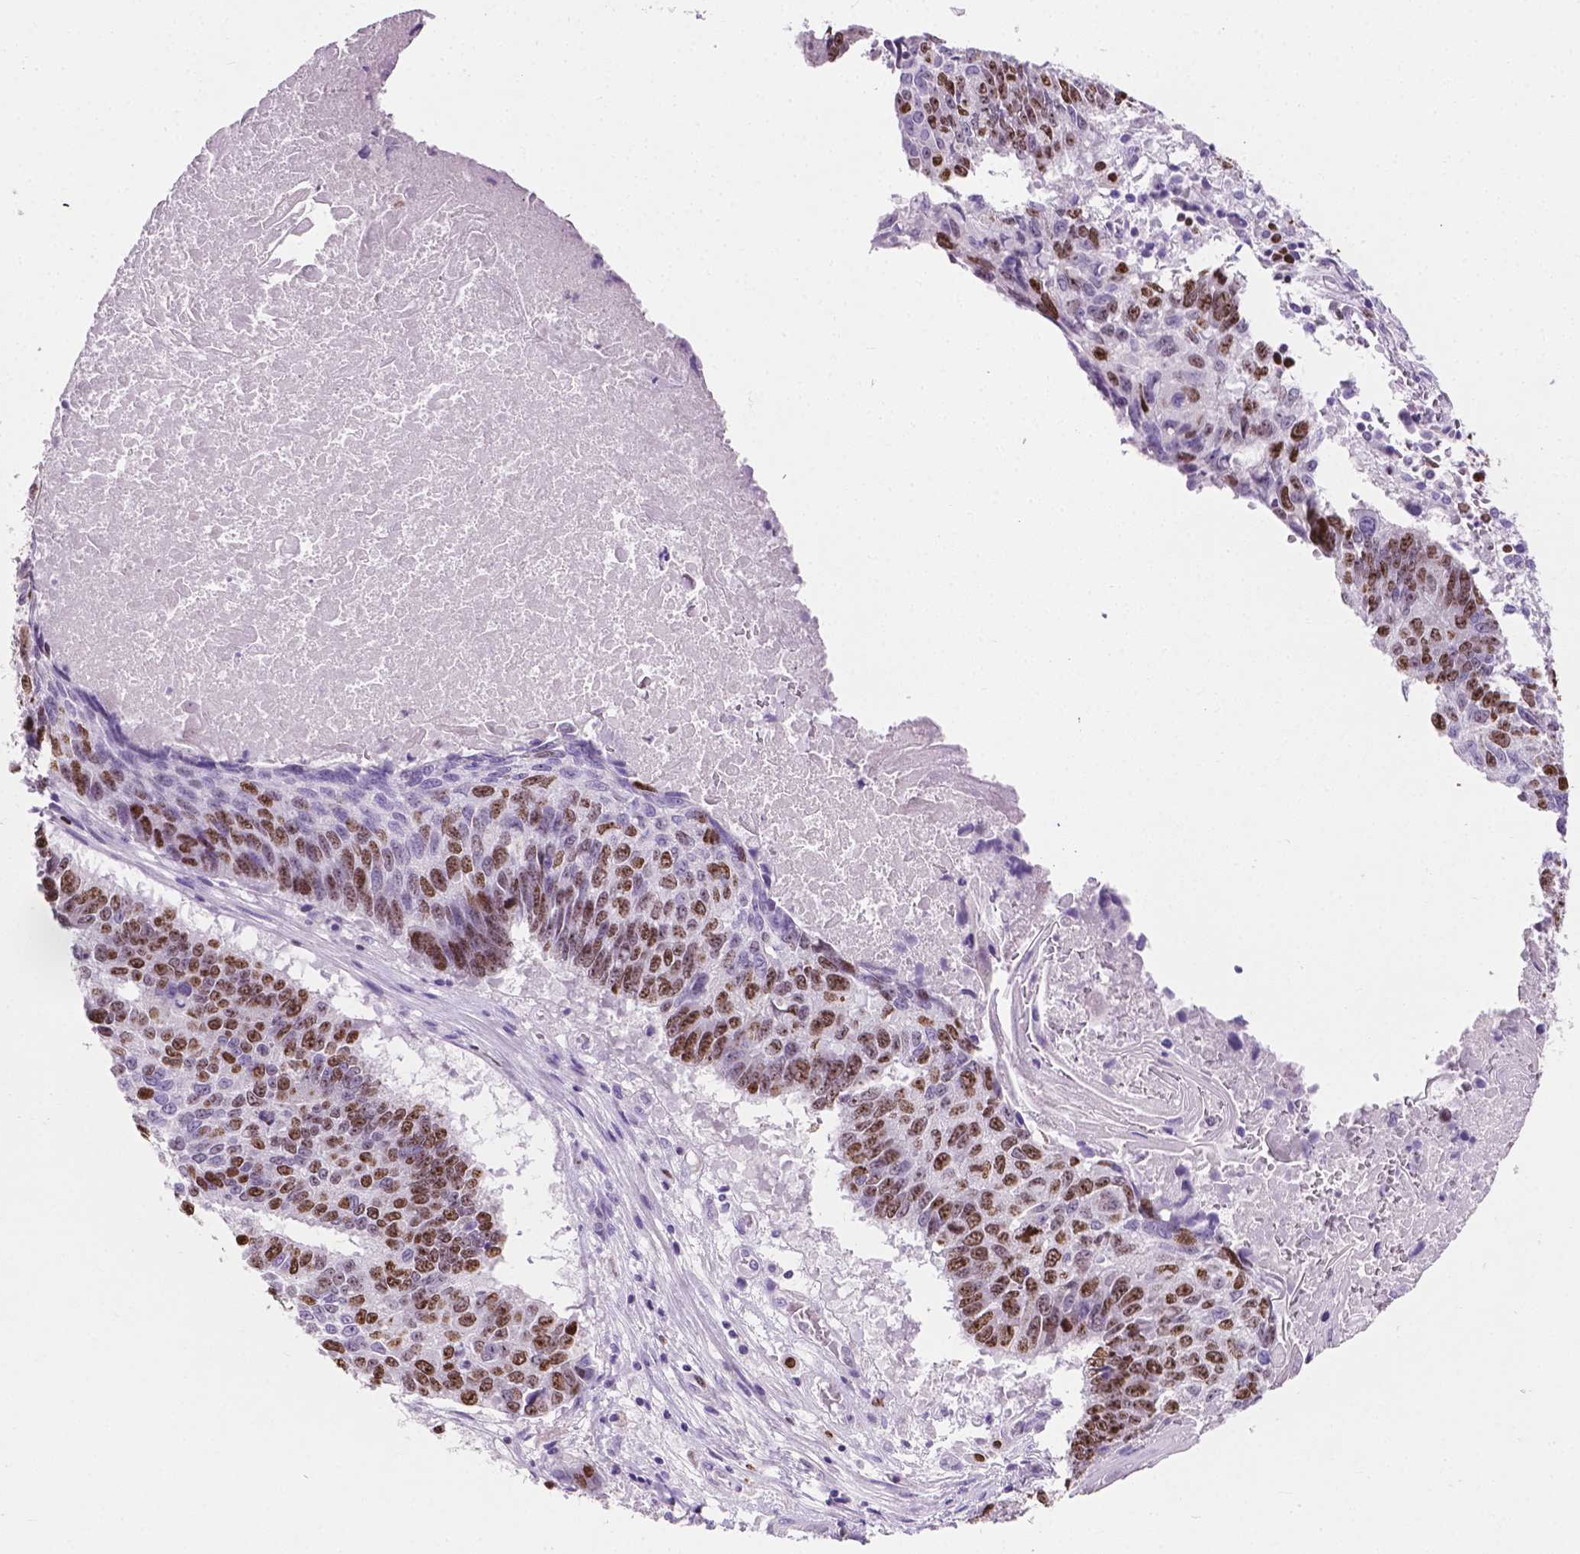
{"staining": {"intensity": "moderate", "quantity": "25%-75%", "location": "nuclear"}, "tissue": "lung cancer", "cell_type": "Tumor cells", "image_type": "cancer", "snomed": [{"axis": "morphology", "description": "Squamous cell carcinoma, NOS"}, {"axis": "topography", "description": "Lung"}], "caption": "Human lung cancer stained with a protein marker exhibits moderate staining in tumor cells.", "gene": "SIAH2", "patient": {"sex": "male", "age": 73}}